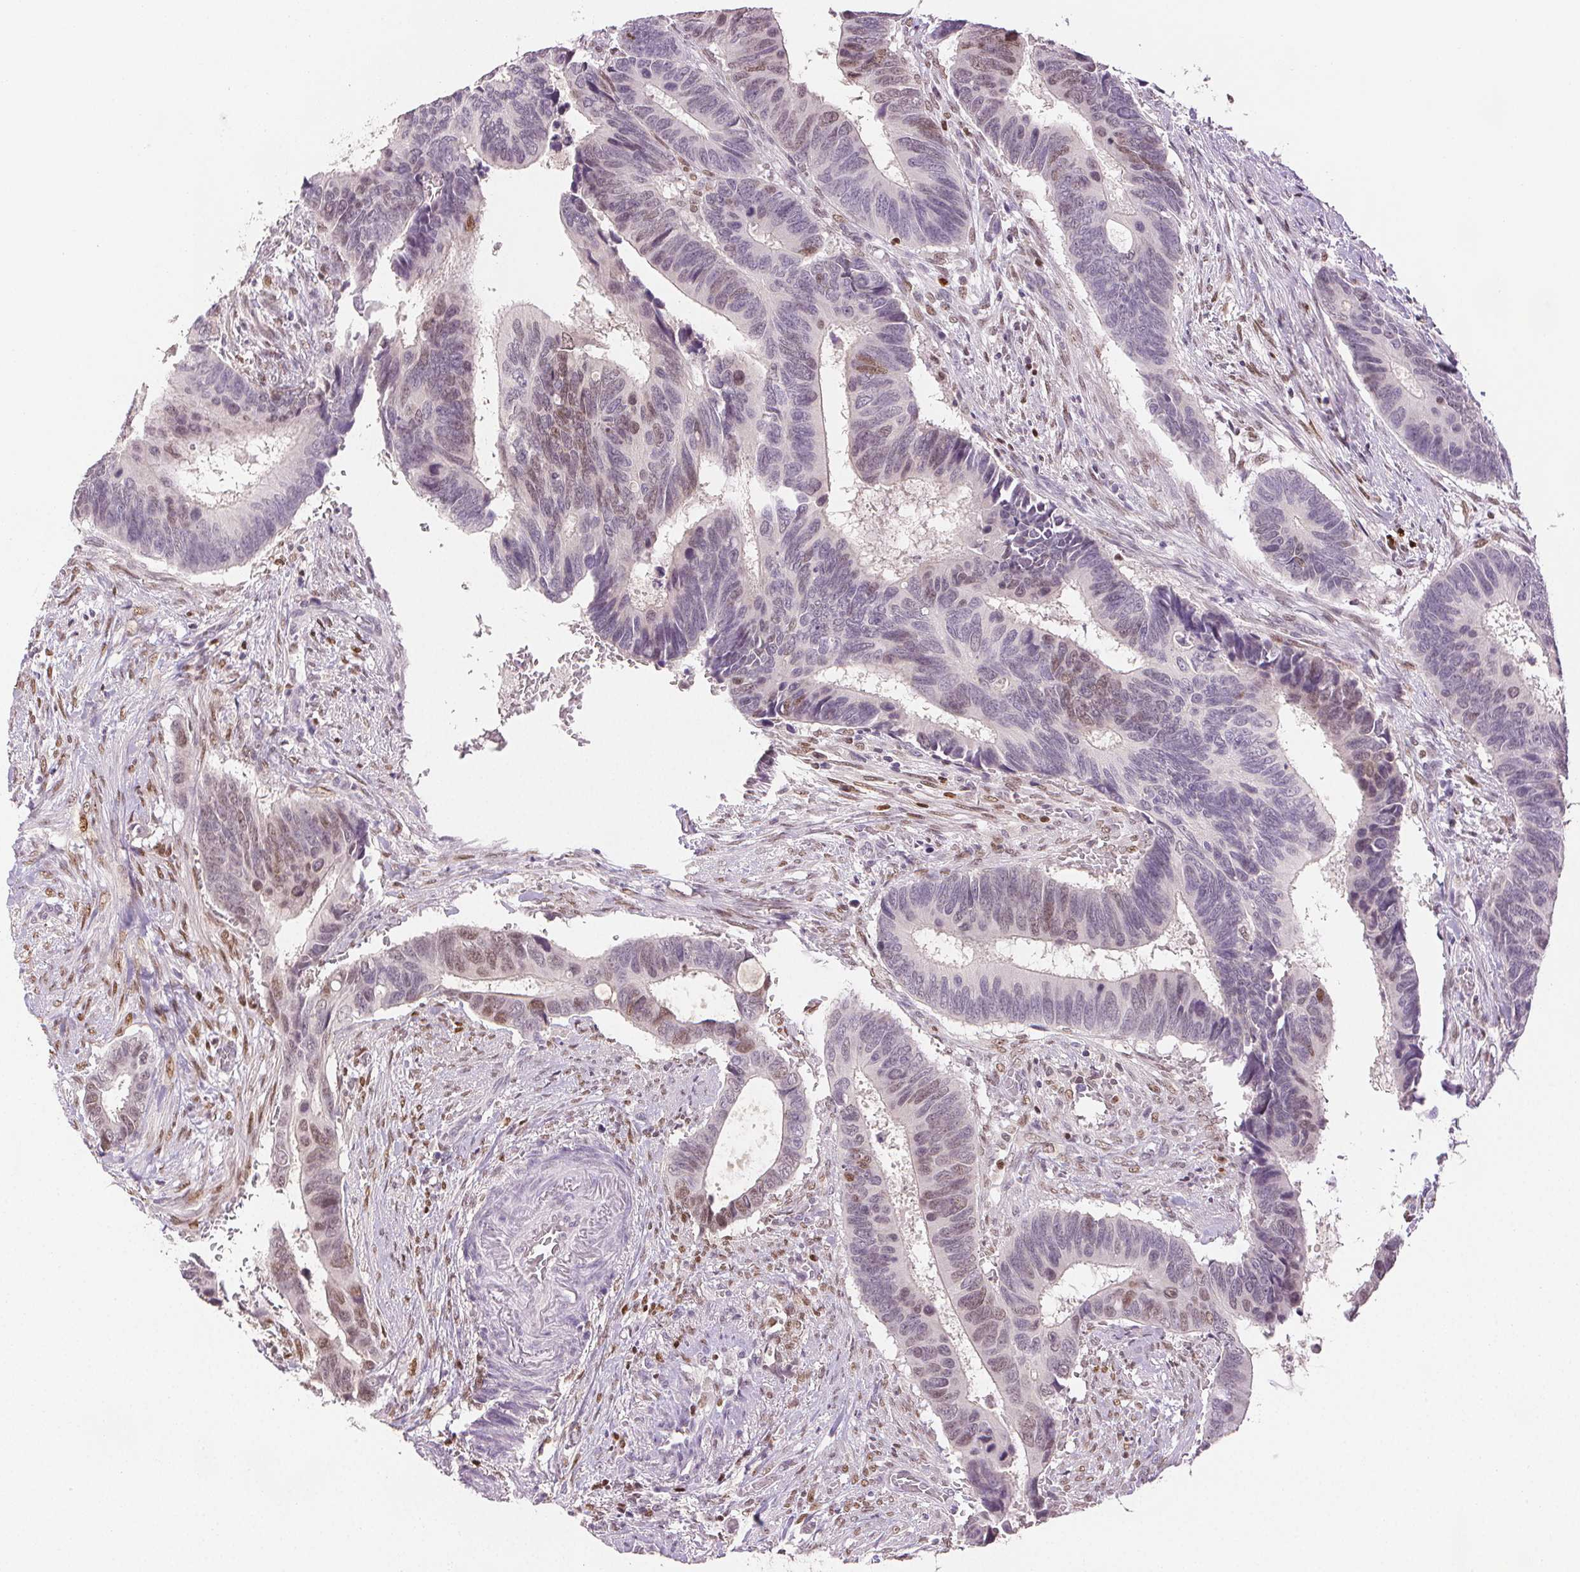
{"staining": {"intensity": "weak", "quantity": "<25%", "location": "nuclear"}, "tissue": "colorectal cancer", "cell_type": "Tumor cells", "image_type": "cancer", "snomed": [{"axis": "morphology", "description": "Adenocarcinoma, NOS"}, {"axis": "topography", "description": "Colon"}], "caption": "High power microscopy image of an immunohistochemistry photomicrograph of colorectal cancer (adenocarcinoma), revealing no significant staining in tumor cells.", "gene": "RUNX2", "patient": {"sex": "male", "age": 49}}